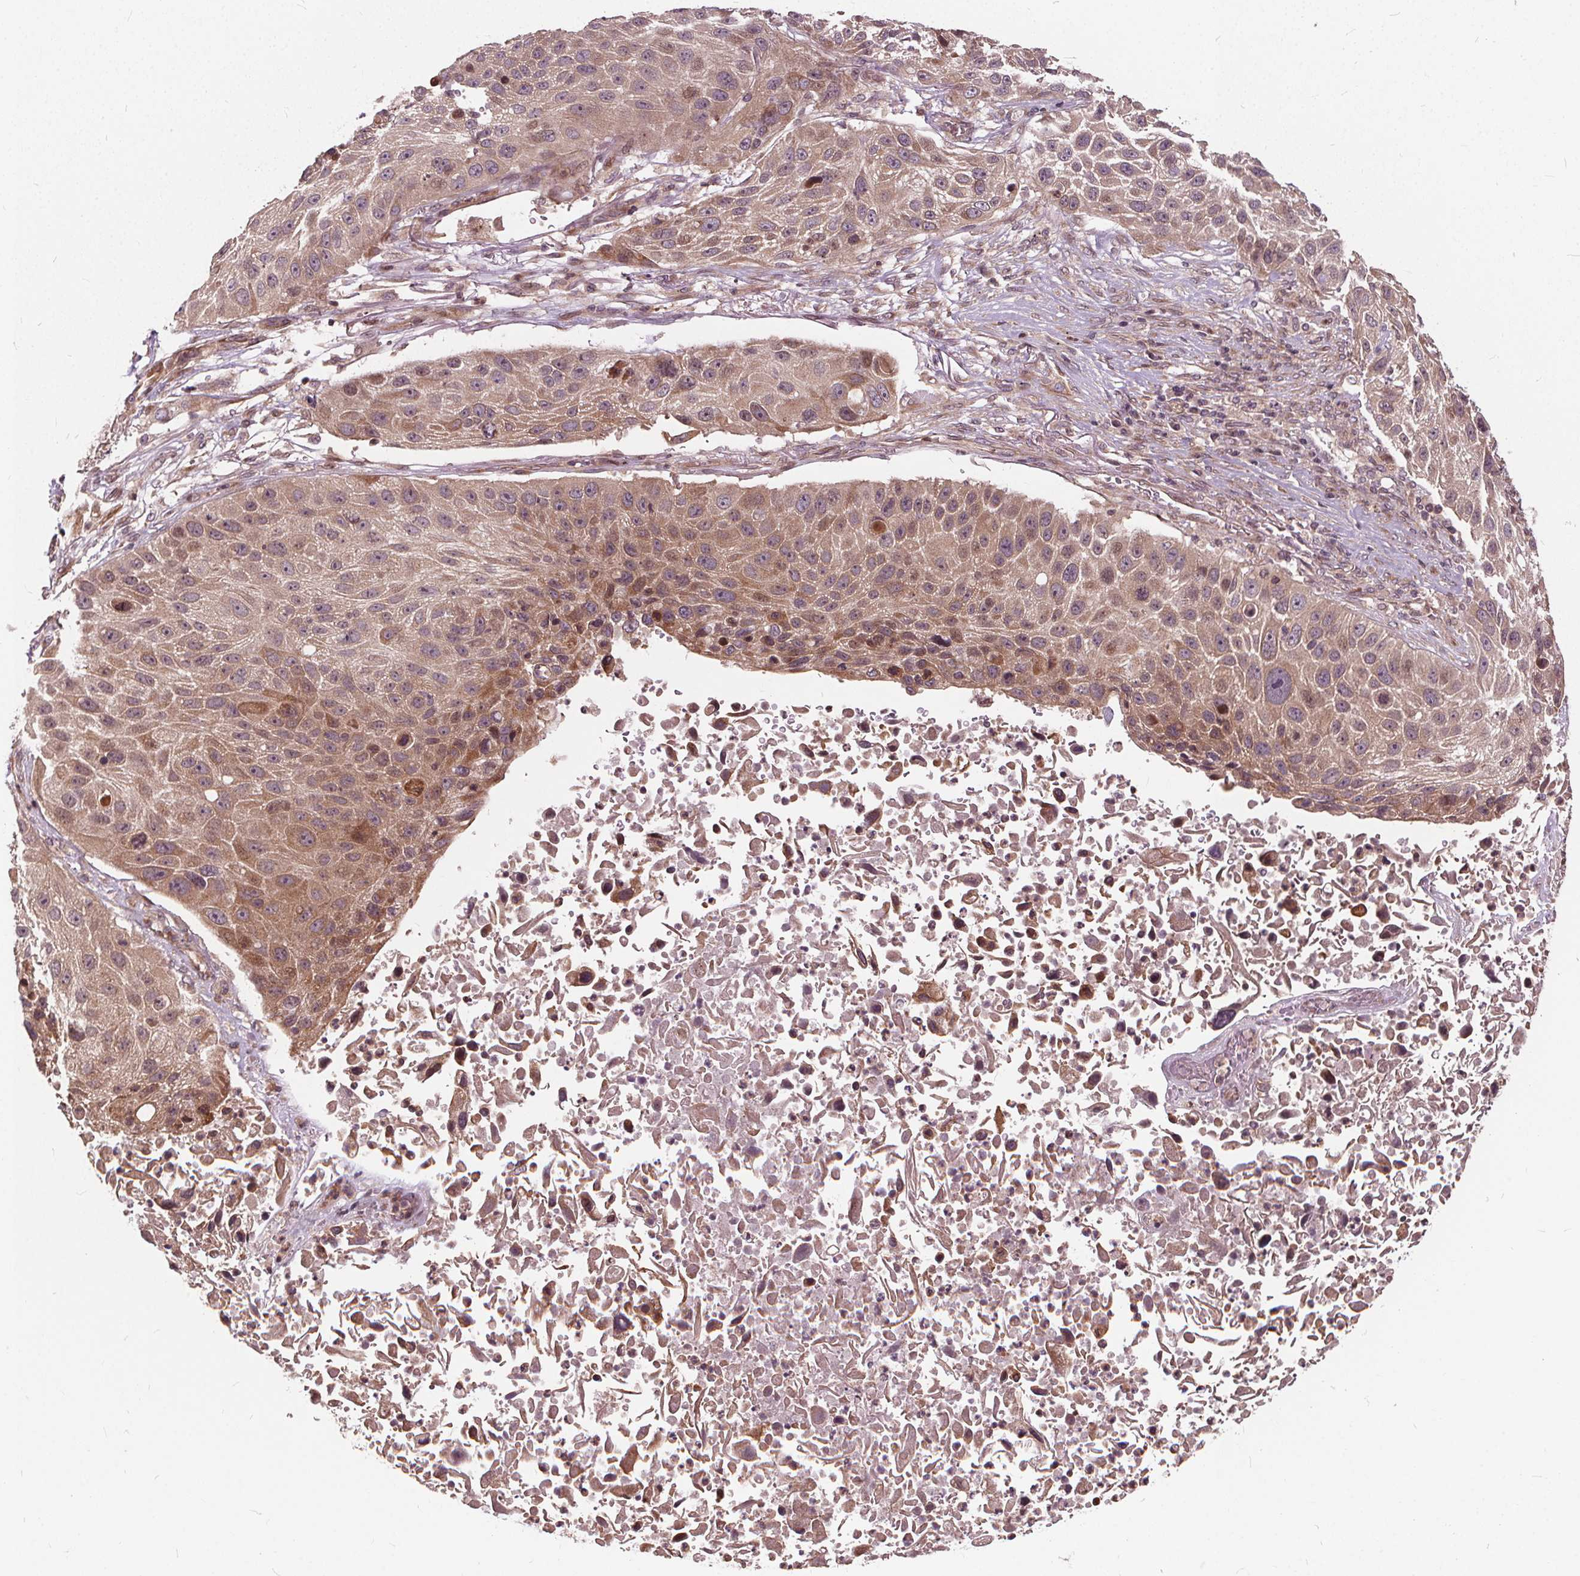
{"staining": {"intensity": "moderate", "quantity": "25%-75%", "location": "cytoplasmic/membranous"}, "tissue": "lung cancer", "cell_type": "Tumor cells", "image_type": "cancer", "snomed": [{"axis": "morphology", "description": "Normal morphology"}, {"axis": "morphology", "description": "Squamous cell carcinoma, NOS"}, {"axis": "topography", "description": "Lymph node"}, {"axis": "topography", "description": "Lung"}], "caption": "Protein expression analysis of human lung squamous cell carcinoma reveals moderate cytoplasmic/membranous staining in approximately 25%-75% of tumor cells. (brown staining indicates protein expression, while blue staining denotes nuclei).", "gene": "INPP5E", "patient": {"sex": "male", "age": 67}}